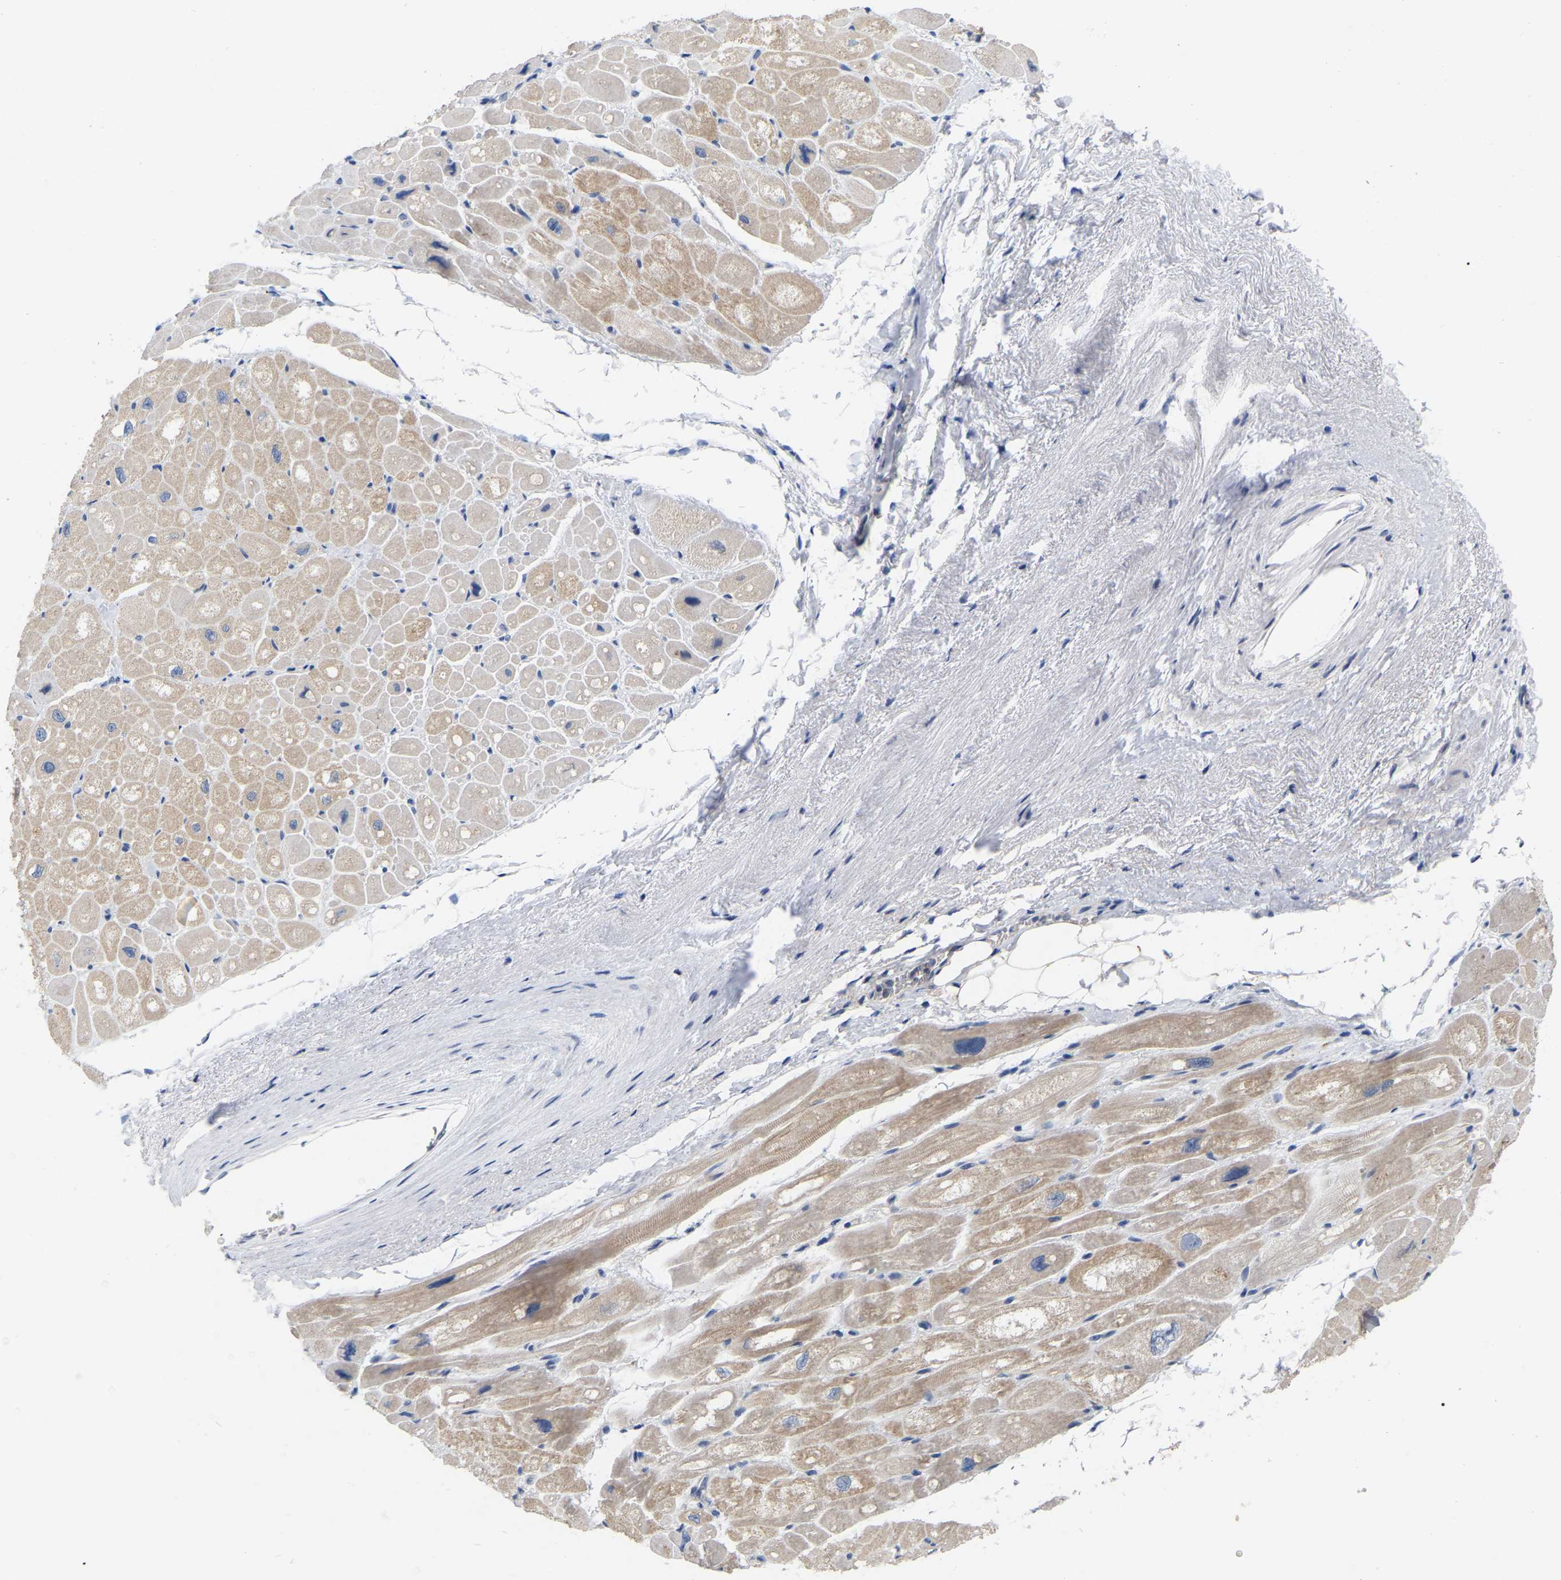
{"staining": {"intensity": "weak", "quantity": "<25%", "location": "cytoplasmic/membranous"}, "tissue": "heart muscle", "cell_type": "Cardiomyocytes", "image_type": "normal", "snomed": [{"axis": "morphology", "description": "Normal tissue, NOS"}, {"axis": "topography", "description": "Heart"}], "caption": "Immunohistochemical staining of benign heart muscle shows no significant staining in cardiomyocytes. The staining is performed using DAB brown chromogen with nuclei counter-stained in using hematoxylin.", "gene": "WIPI2", "patient": {"sex": "male", "age": 49}}